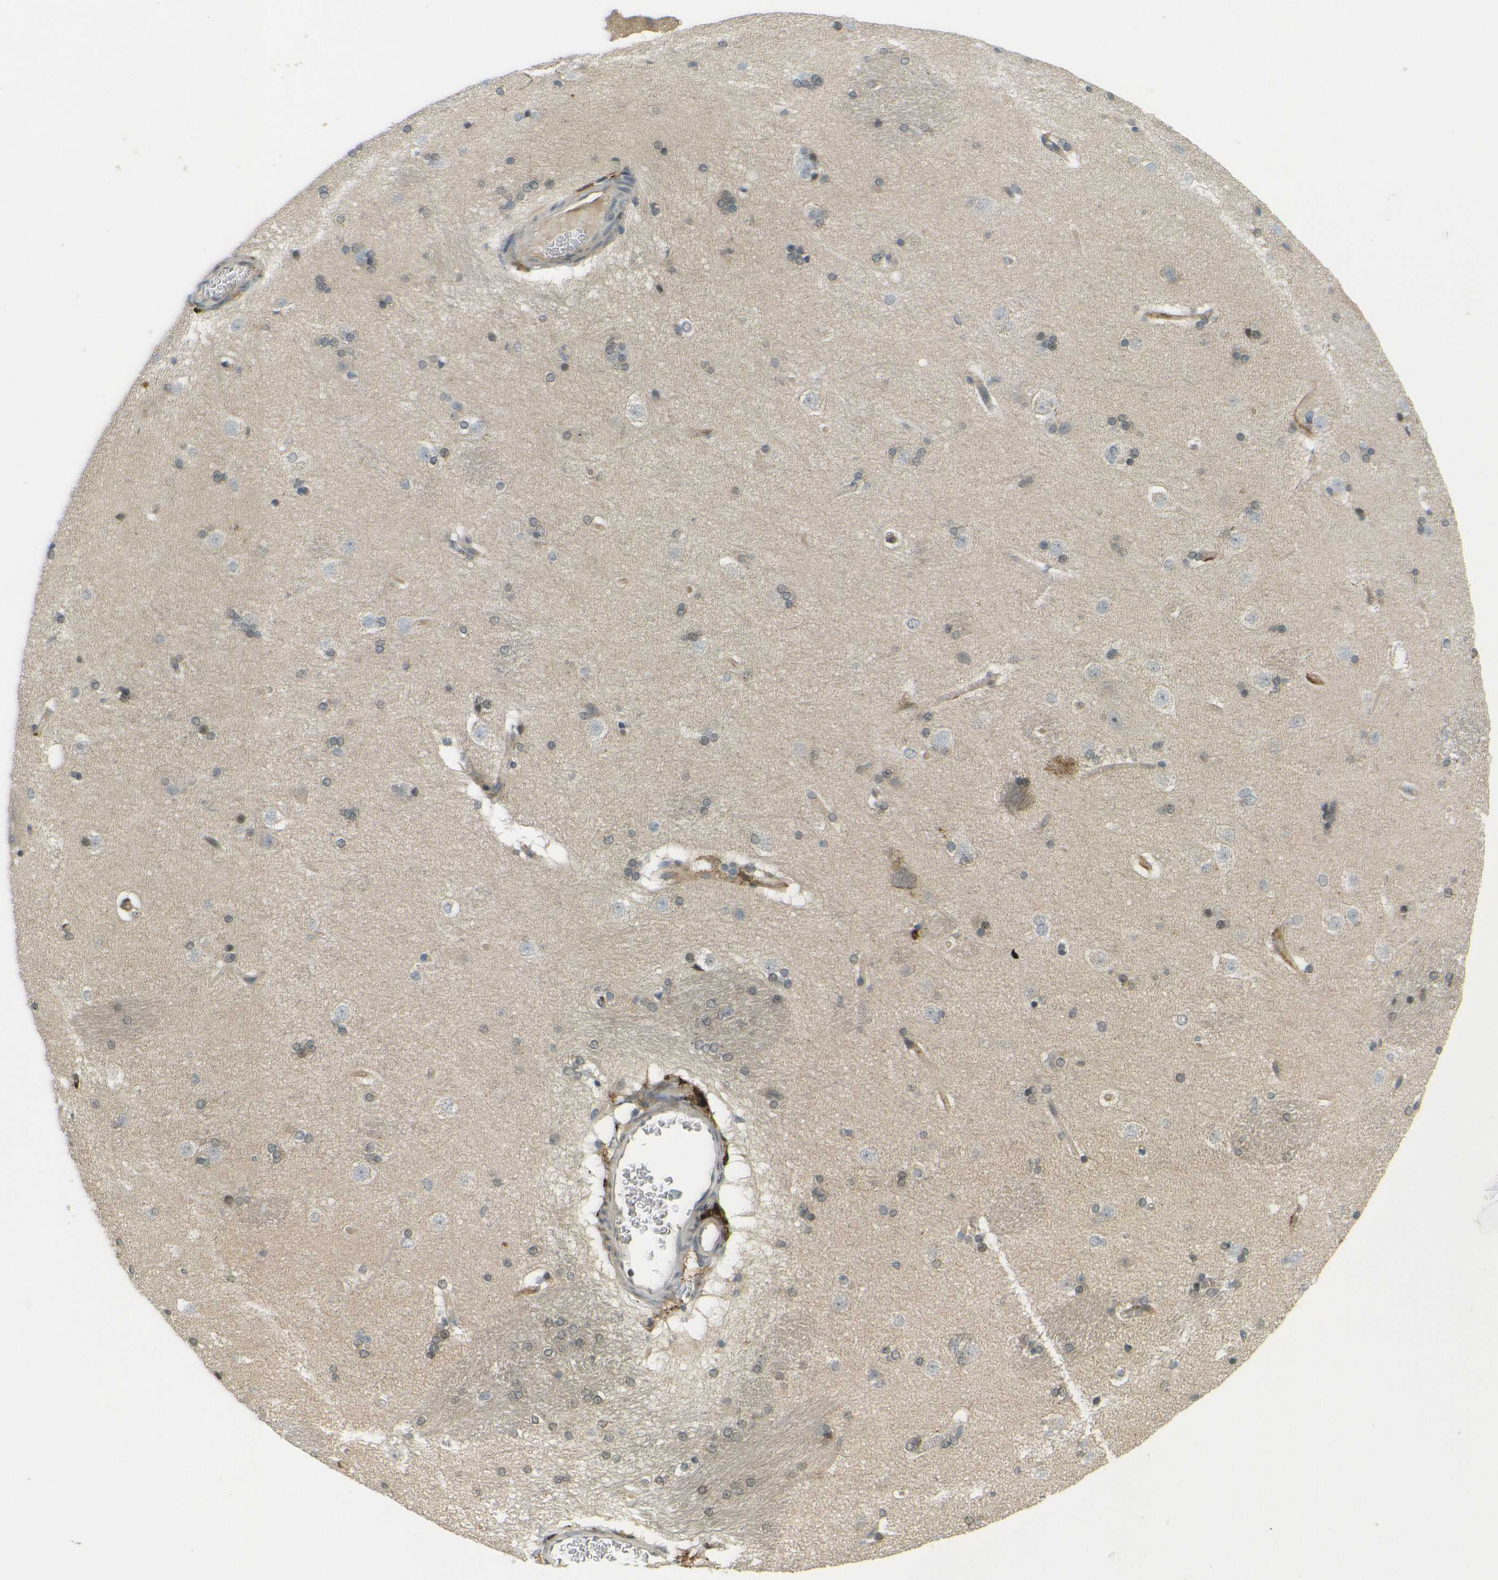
{"staining": {"intensity": "weak", "quantity": "25%-75%", "location": "cytoplasmic/membranous"}, "tissue": "caudate", "cell_type": "Glial cells", "image_type": "normal", "snomed": [{"axis": "morphology", "description": "Normal tissue, NOS"}, {"axis": "topography", "description": "Lateral ventricle wall"}], "caption": "Caudate stained with DAB (3,3'-diaminobenzidine) immunohistochemistry exhibits low levels of weak cytoplasmic/membranous staining in approximately 25%-75% of glial cells. (Stains: DAB in brown, nuclei in blue, Microscopy: brightfield microscopy at high magnification).", "gene": "DAB2", "patient": {"sex": "female", "age": 19}}